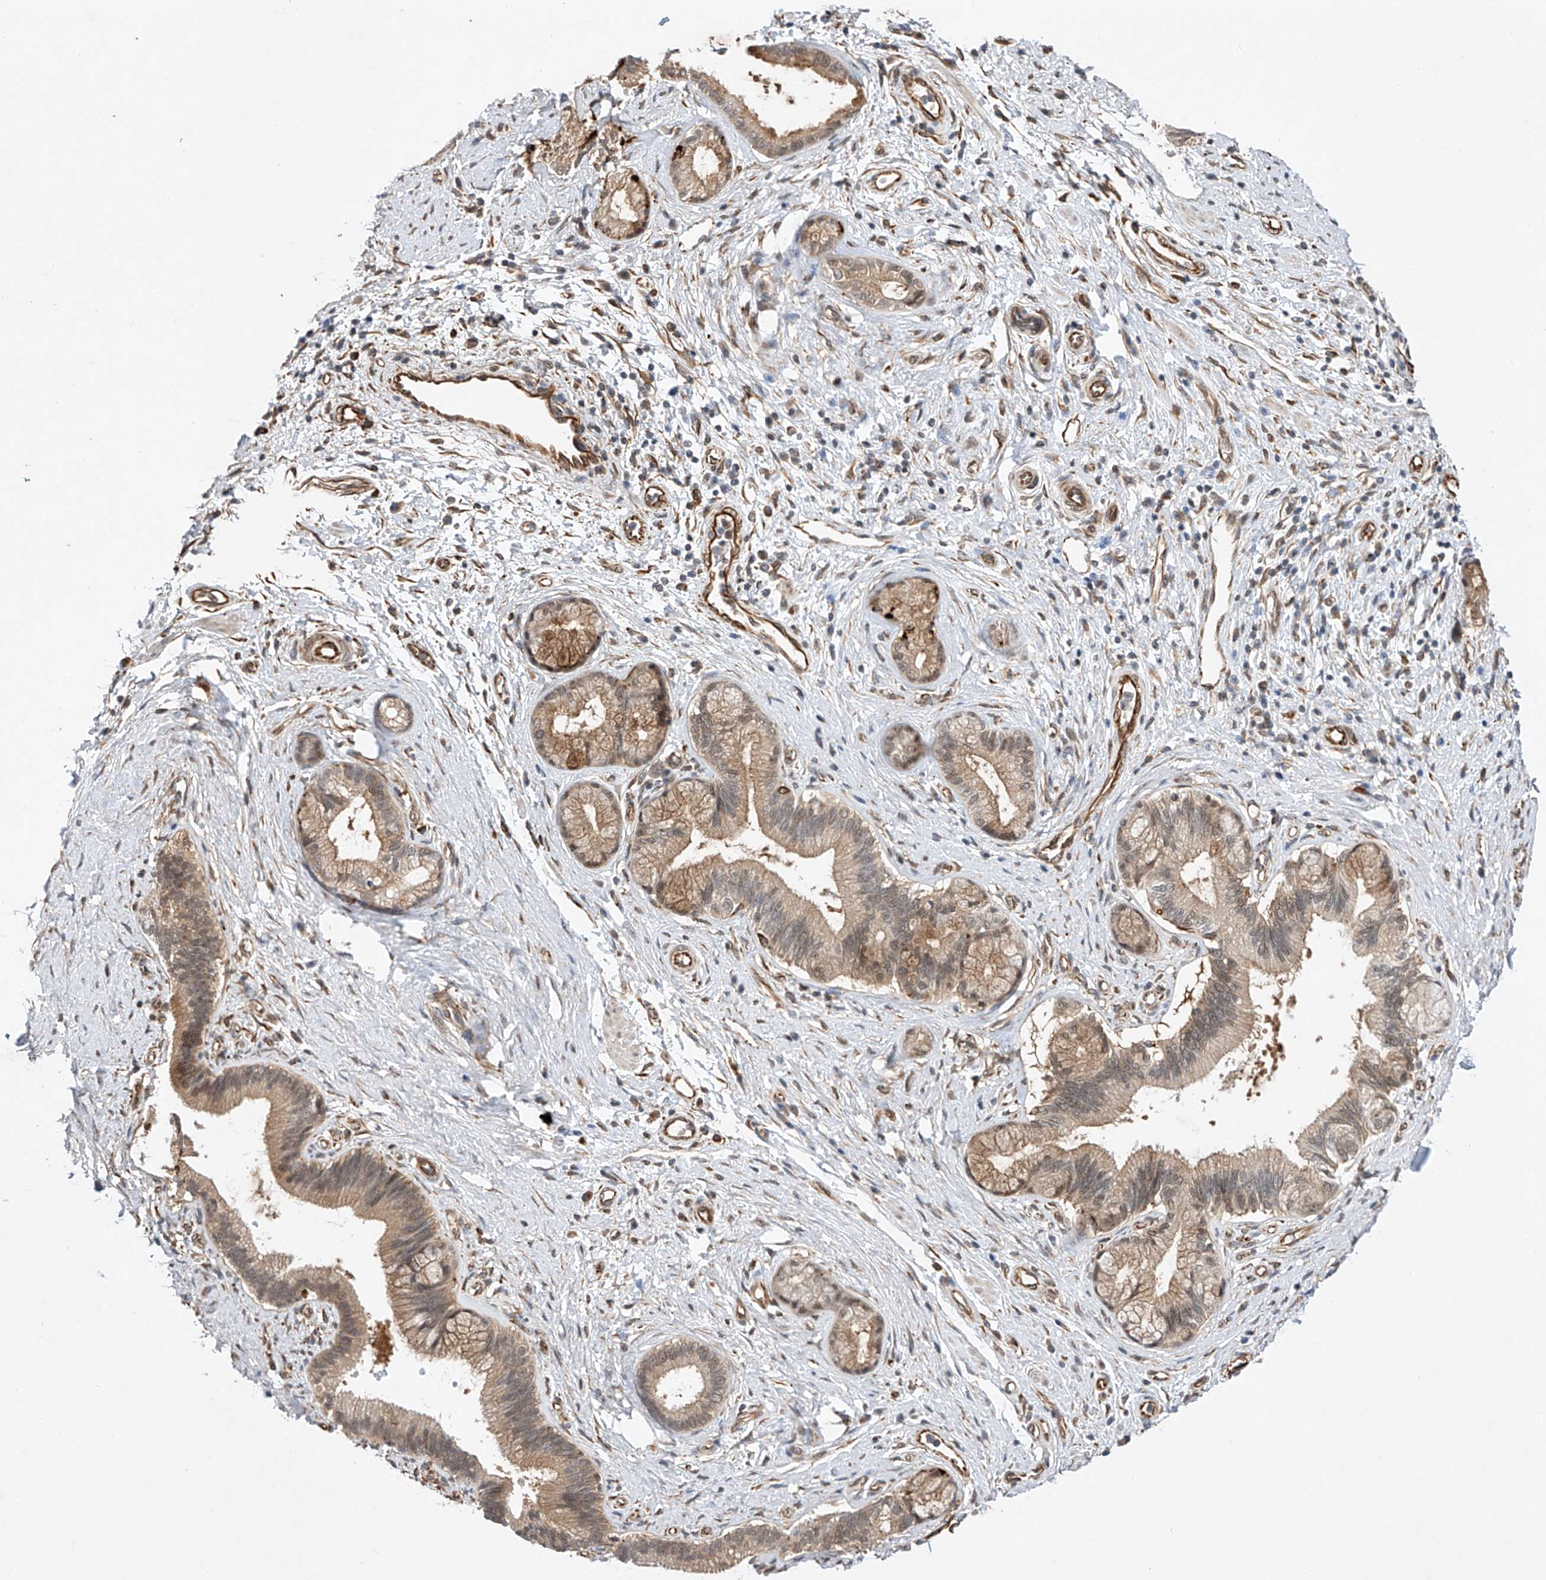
{"staining": {"intensity": "moderate", "quantity": "25%-75%", "location": "cytoplasmic/membranous"}, "tissue": "pancreatic cancer", "cell_type": "Tumor cells", "image_type": "cancer", "snomed": [{"axis": "morphology", "description": "Adenocarcinoma, NOS"}, {"axis": "topography", "description": "Pancreas"}], "caption": "Immunohistochemical staining of pancreatic cancer displays moderate cytoplasmic/membranous protein staining in approximately 25%-75% of tumor cells.", "gene": "AMD1", "patient": {"sex": "female", "age": 73}}